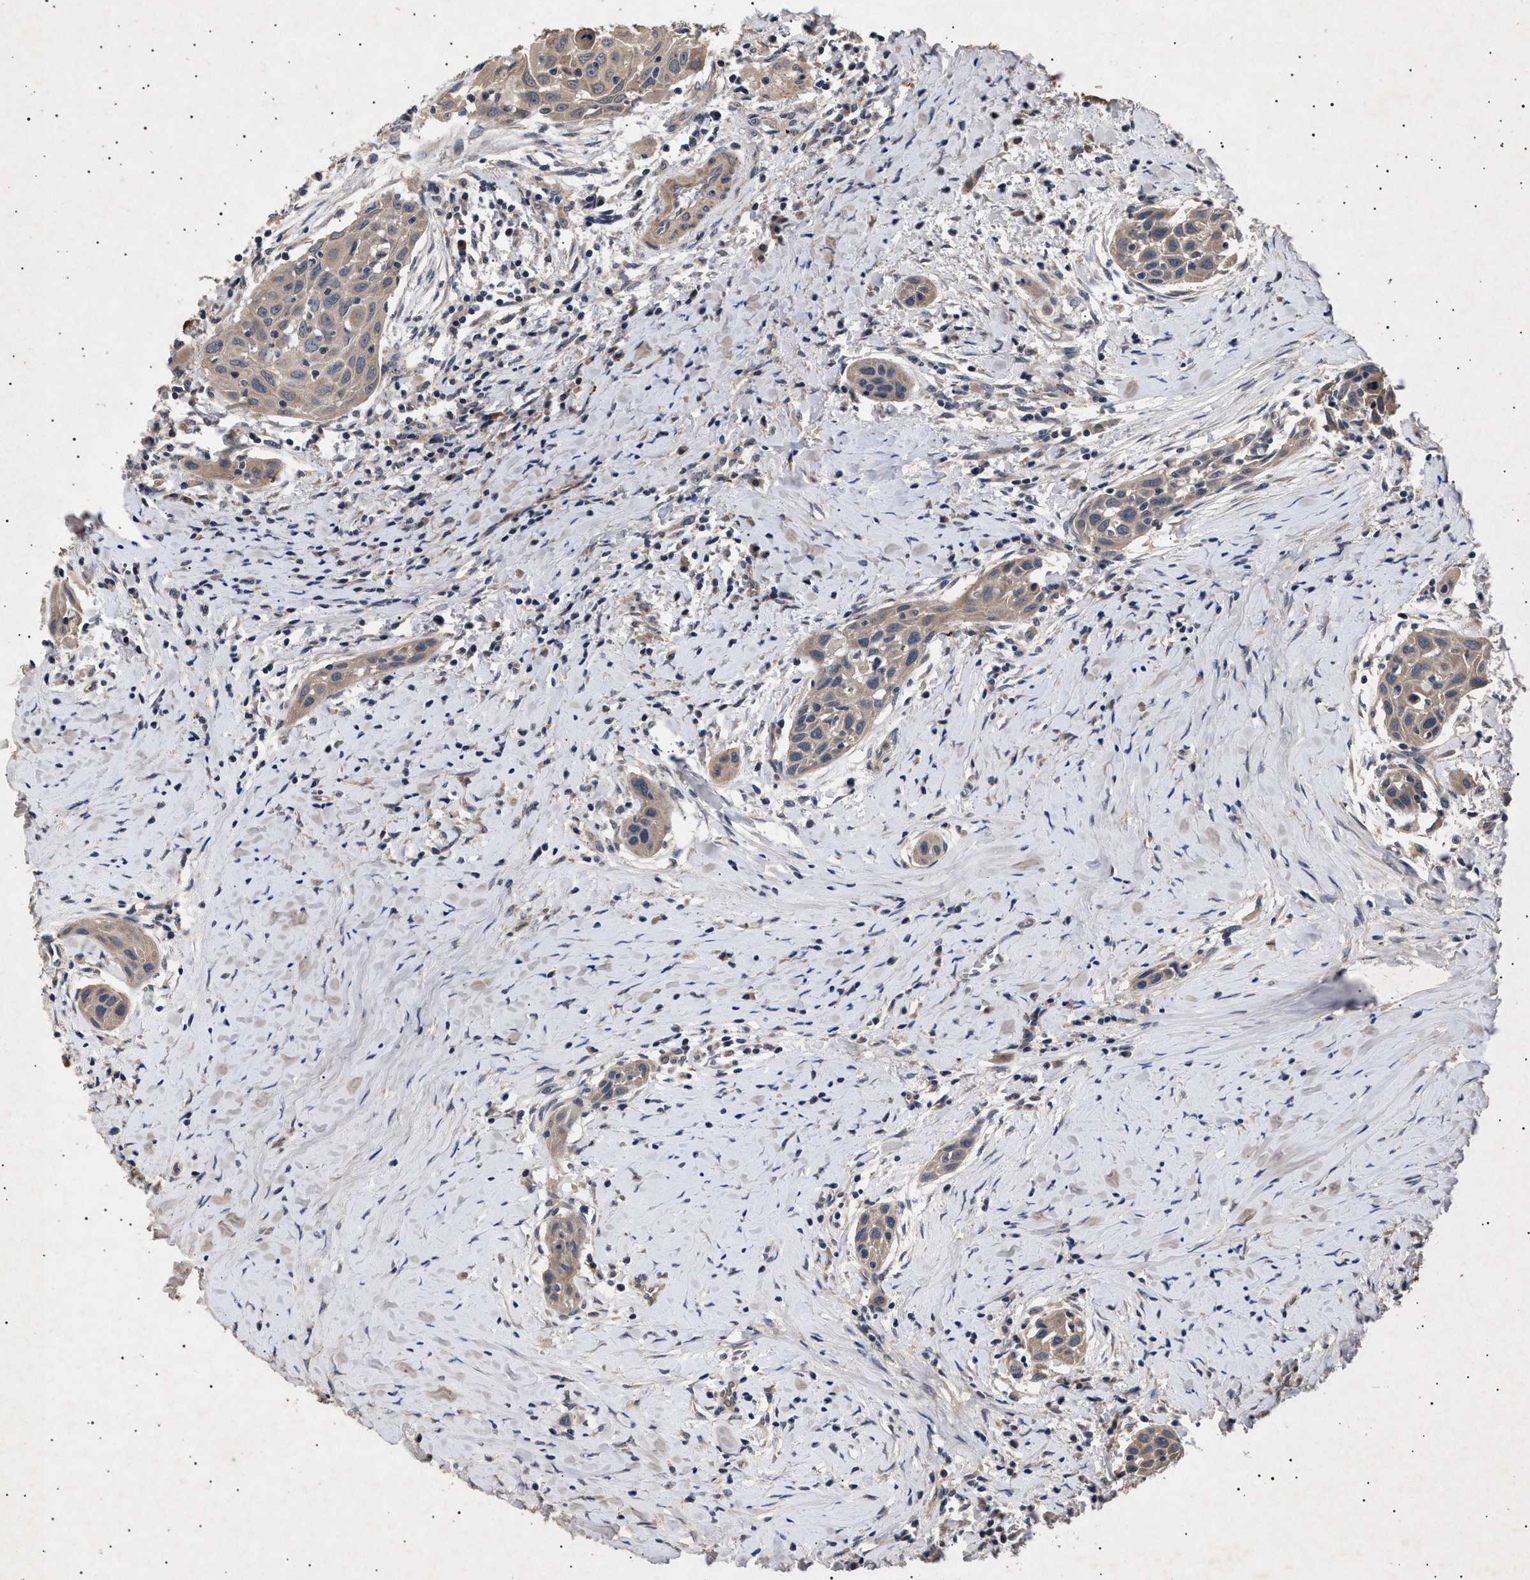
{"staining": {"intensity": "weak", "quantity": ">75%", "location": "cytoplasmic/membranous"}, "tissue": "head and neck cancer", "cell_type": "Tumor cells", "image_type": "cancer", "snomed": [{"axis": "morphology", "description": "Squamous cell carcinoma, NOS"}, {"axis": "topography", "description": "Oral tissue"}, {"axis": "topography", "description": "Head-Neck"}], "caption": "This histopathology image demonstrates IHC staining of human head and neck squamous cell carcinoma, with low weak cytoplasmic/membranous expression in about >75% of tumor cells.", "gene": "ITGB5", "patient": {"sex": "female", "age": 50}}